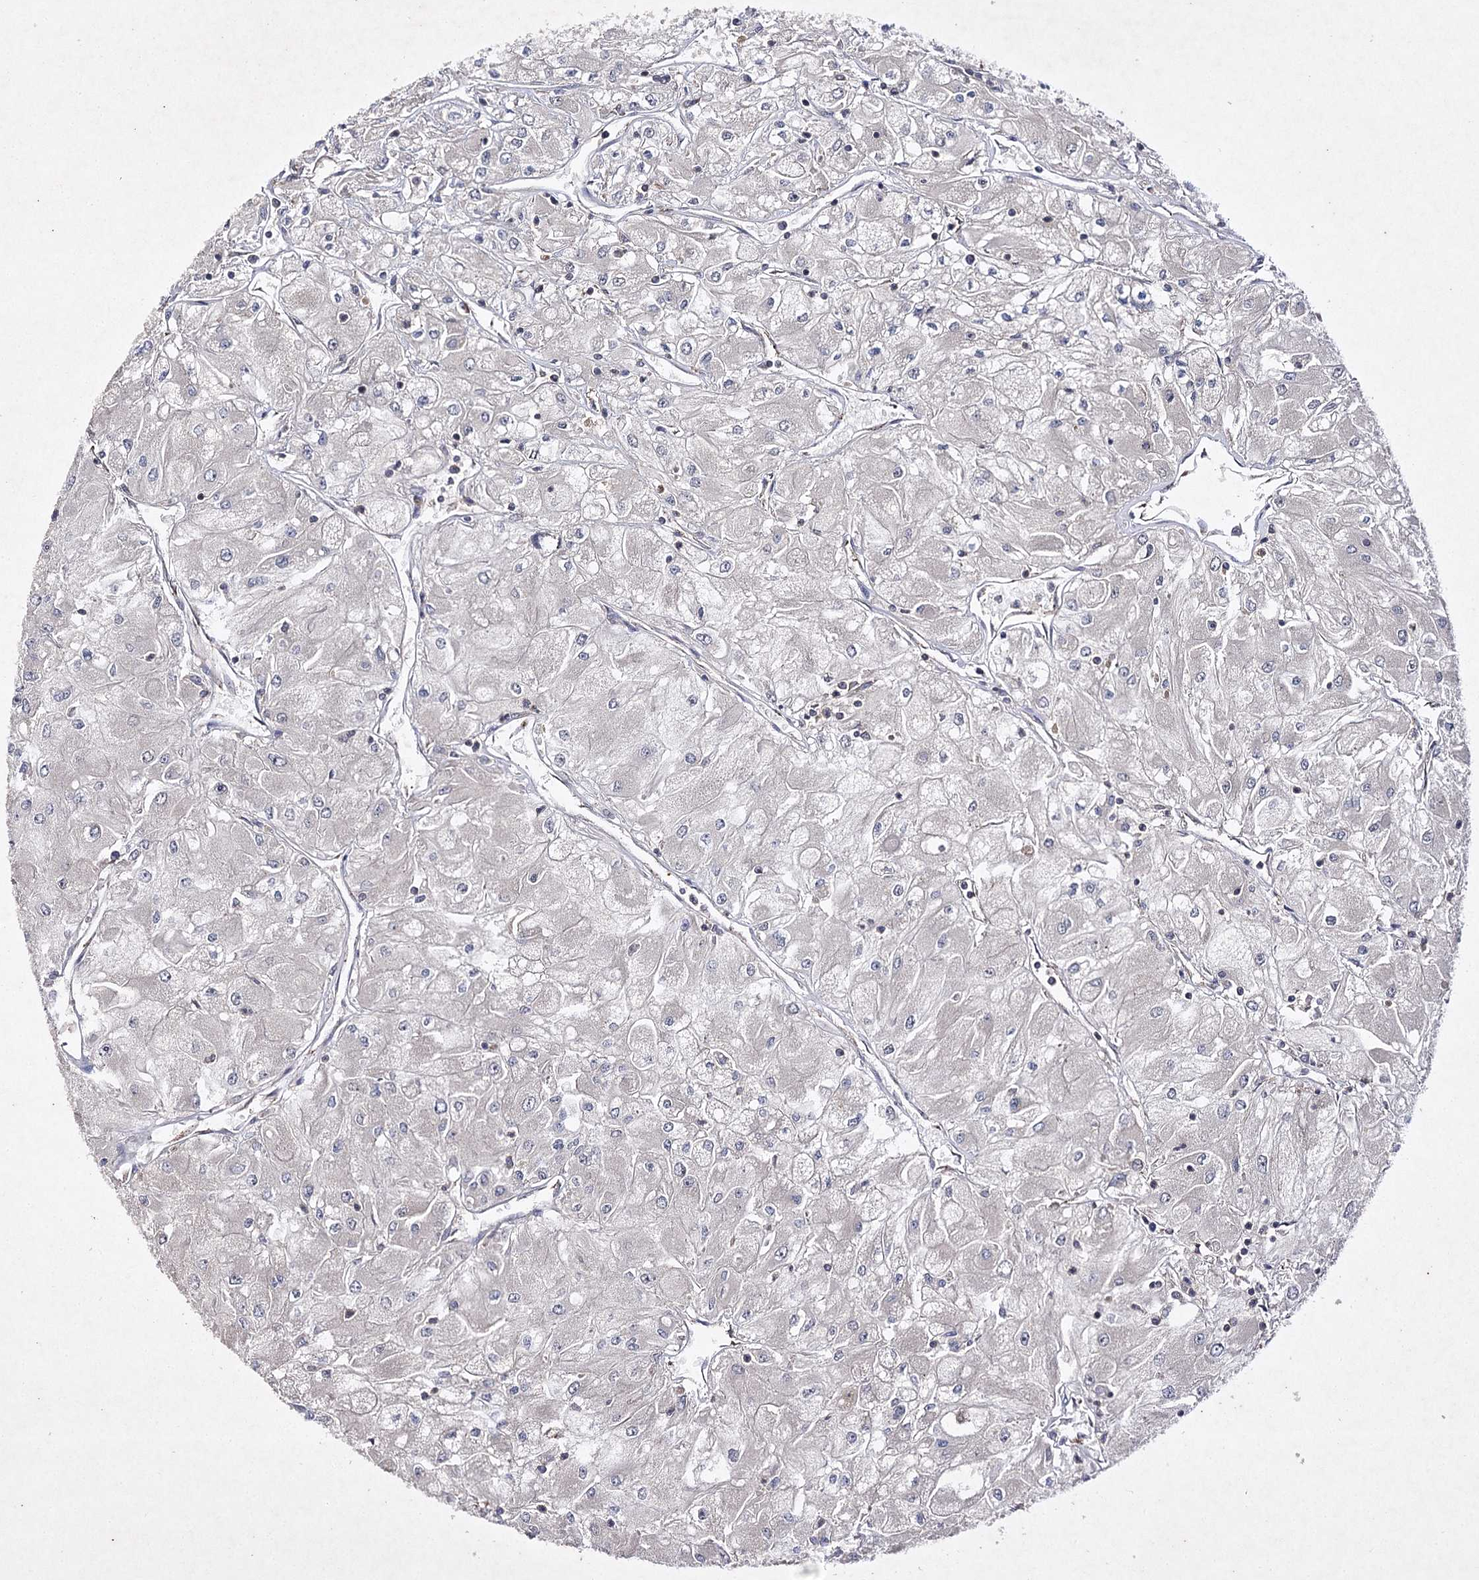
{"staining": {"intensity": "negative", "quantity": "none", "location": "none"}, "tissue": "renal cancer", "cell_type": "Tumor cells", "image_type": "cancer", "snomed": [{"axis": "morphology", "description": "Adenocarcinoma, NOS"}, {"axis": "topography", "description": "Kidney"}], "caption": "A micrograph of renal adenocarcinoma stained for a protein reveals no brown staining in tumor cells. (DAB (3,3'-diaminobenzidine) immunohistochemistry (IHC) visualized using brightfield microscopy, high magnification).", "gene": "BCR", "patient": {"sex": "male", "age": 80}}